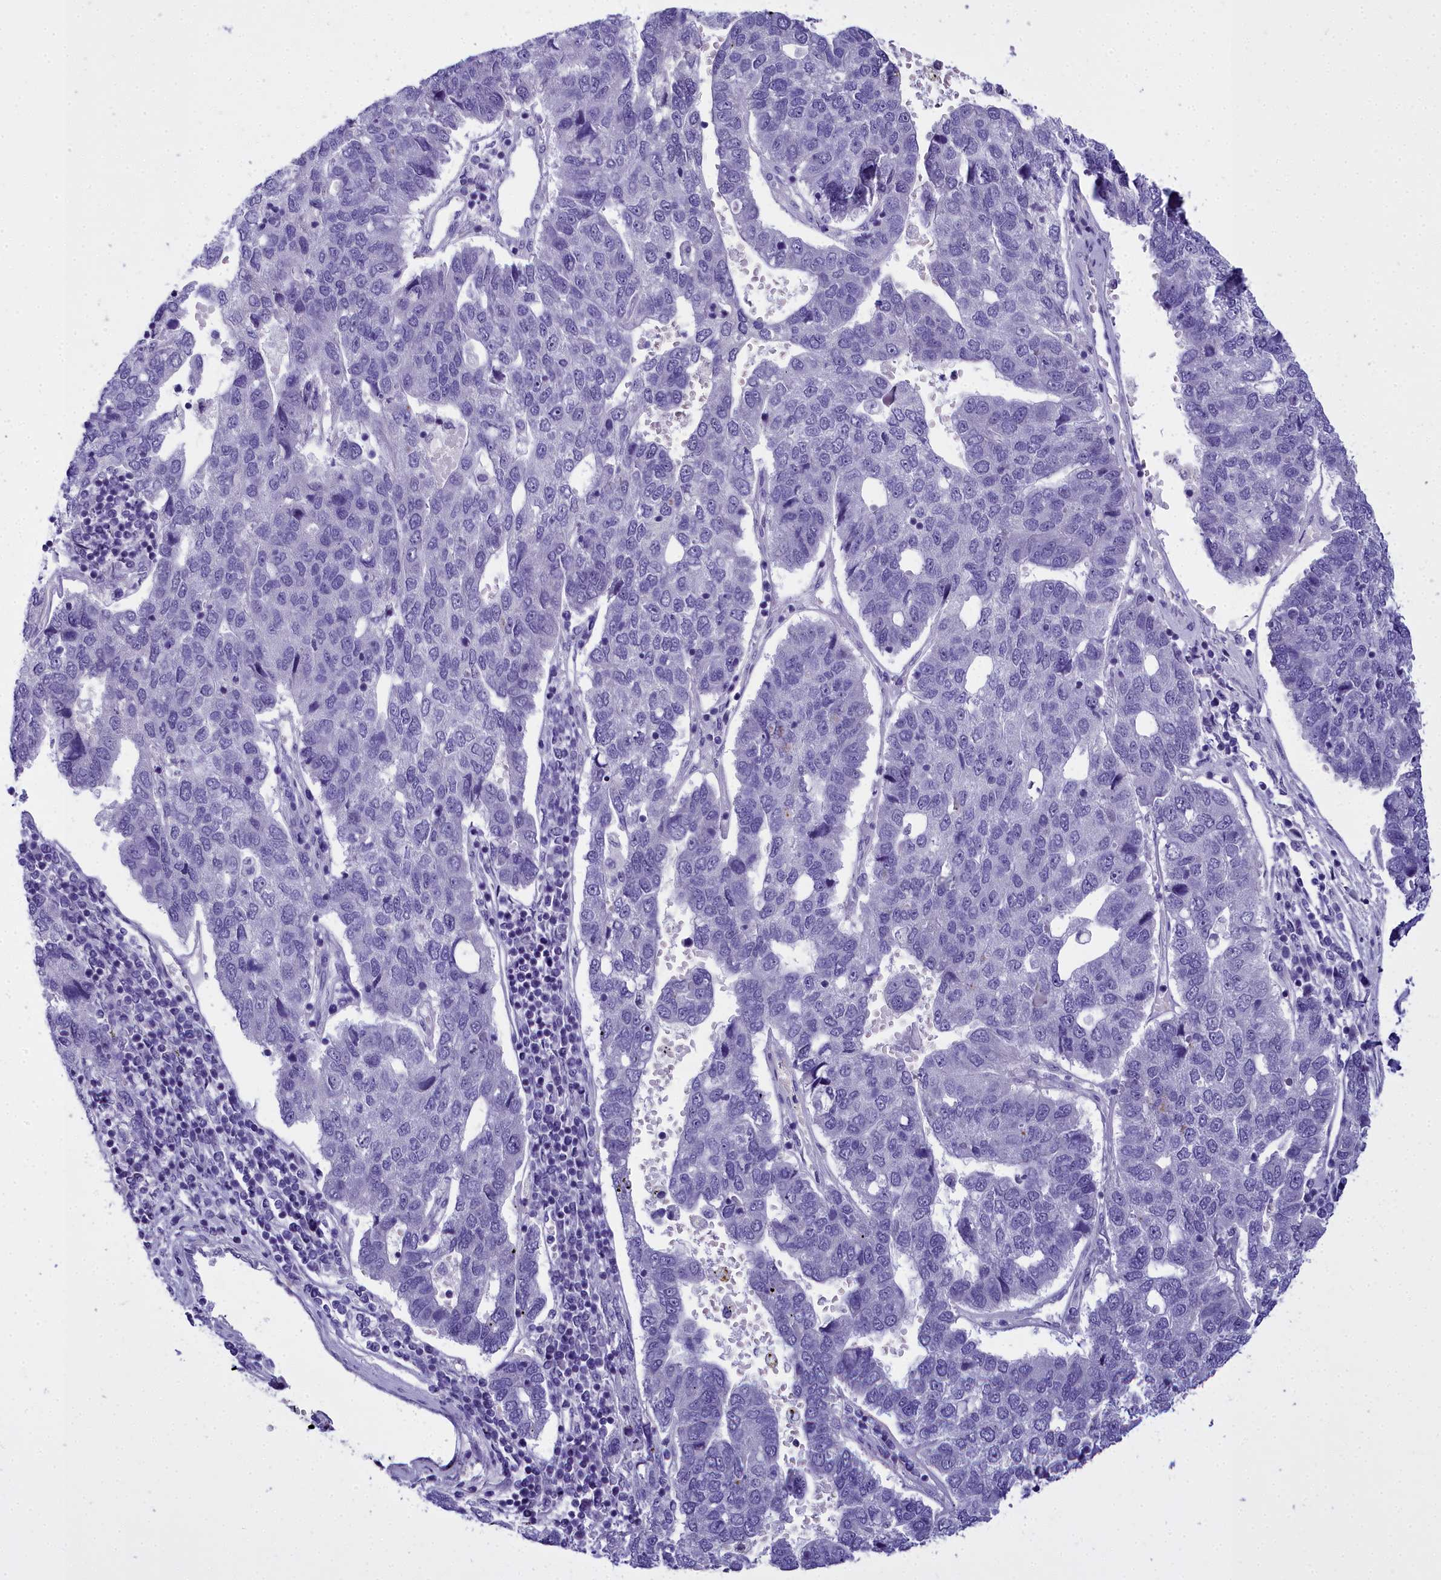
{"staining": {"intensity": "negative", "quantity": "none", "location": "none"}, "tissue": "pancreatic cancer", "cell_type": "Tumor cells", "image_type": "cancer", "snomed": [{"axis": "morphology", "description": "Adenocarcinoma, NOS"}, {"axis": "topography", "description": "Pancreas"}], "caption": "The micrograph demonstrates no staining of tumor cells in pancreatic cancer (adenocarcinoma).", "gene": "TIMM22", "patient": {"sex": "female", "age": 61}}